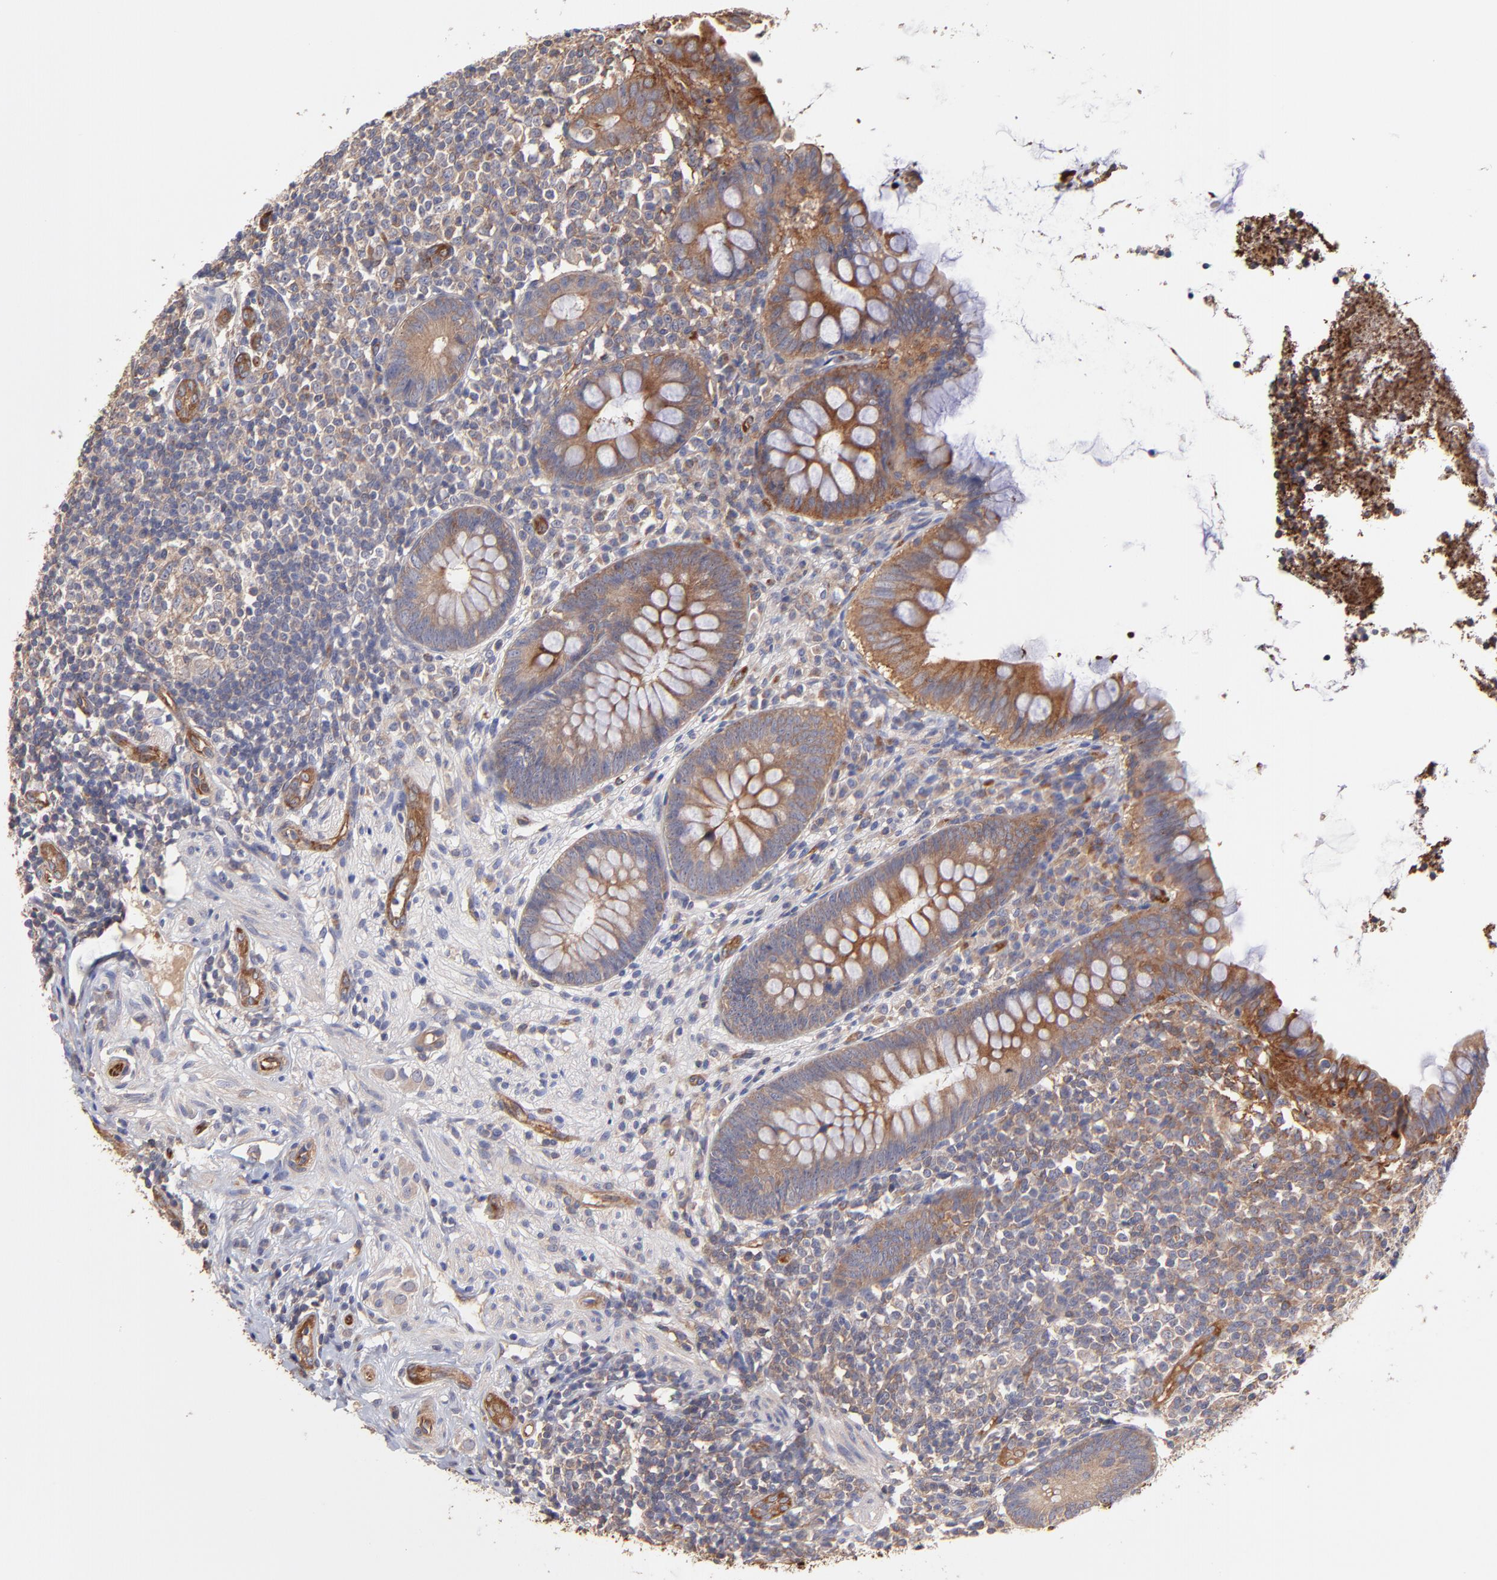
{"staining": {"intensity": "moderate", "quantity": "25%-75%", "location": "cytoplasmic/membranous"}, "tissue": "appendix", "cell_type": "Glandular cells", "image_type": "normal", "snomed": [{"axis": "morphology", "description": "Normal tissue, NOS"}, {"axis": "topography", "description": "Appendix"}], "caption": "This micrograph reveals immunohistochemistry (IHC) staining of benign appendix, with medium moderate cytoplasmic/membranous staining in approximately 25%-75% of glandular cells.", "gene": "ASB7", "patient": {"sex": "female", "age": 66}}